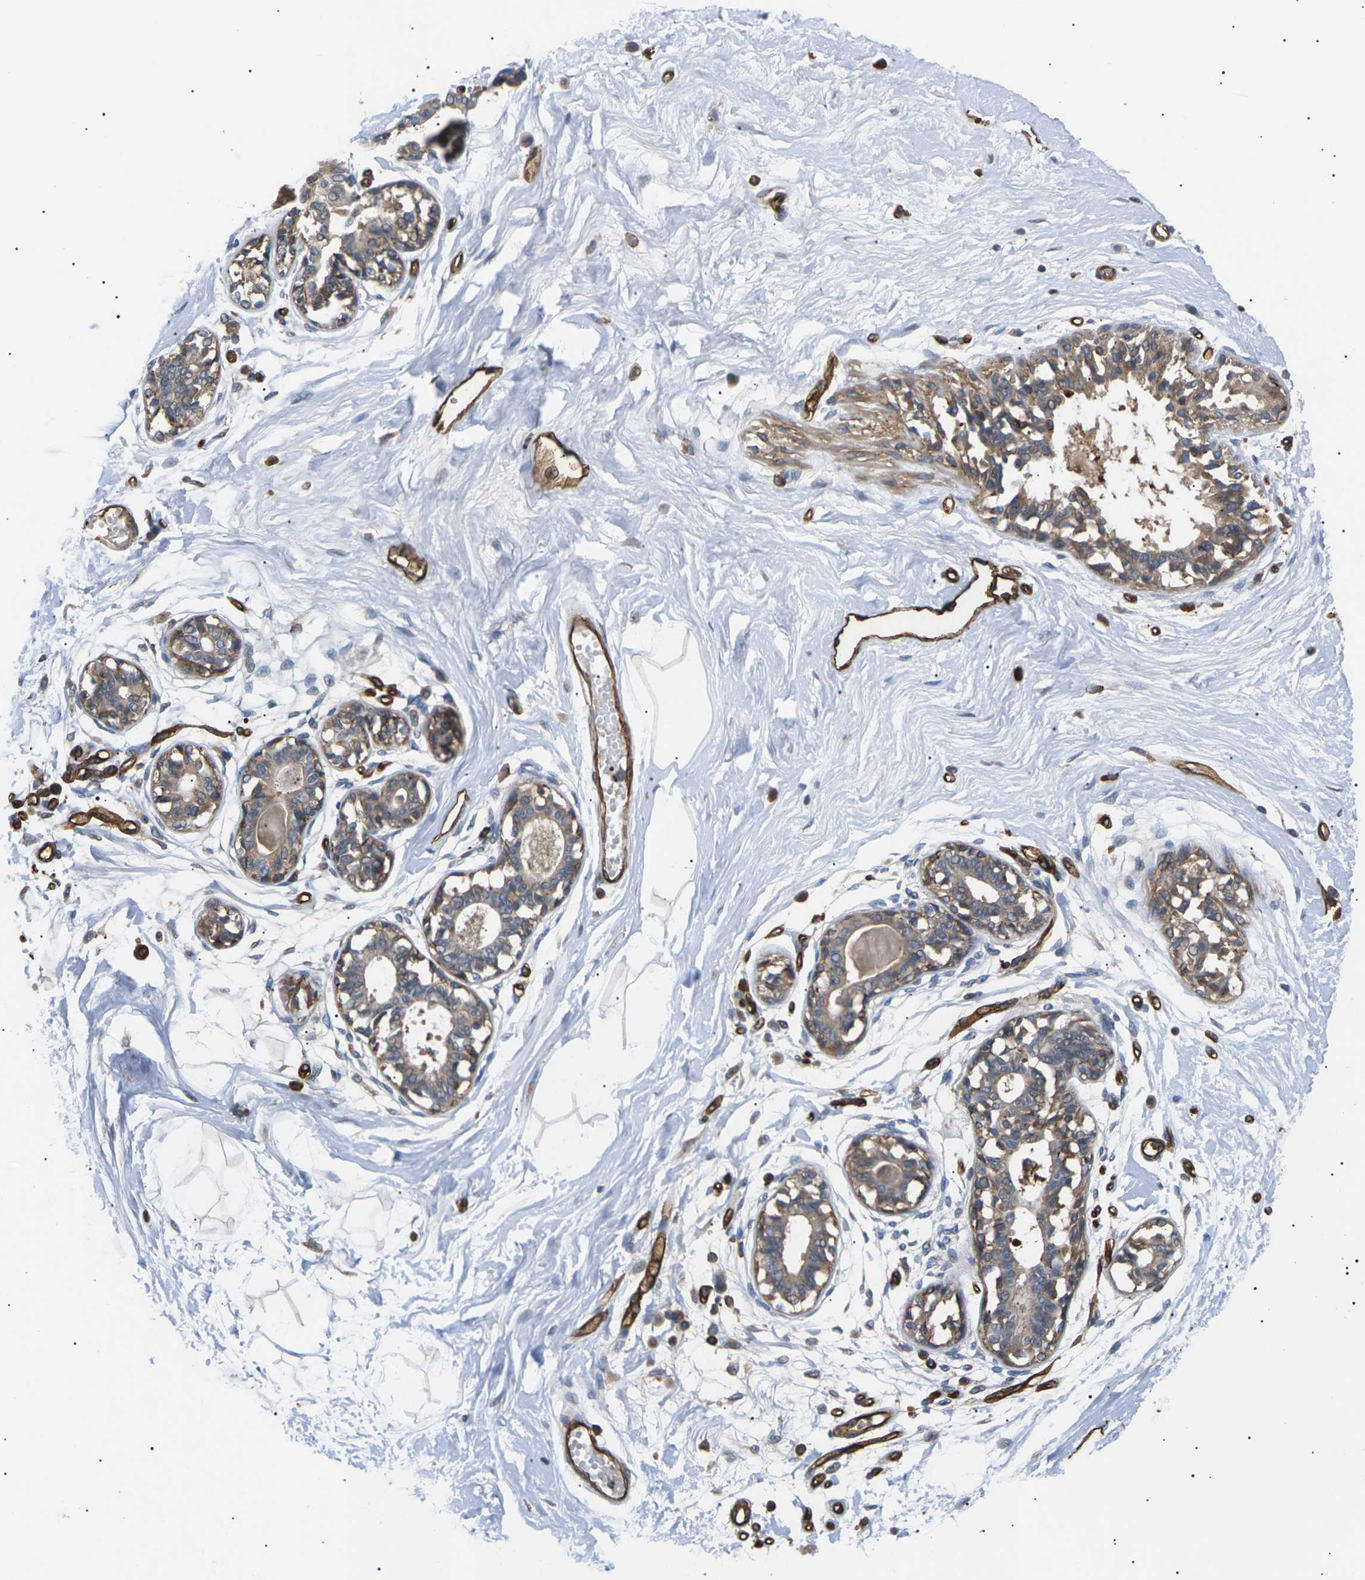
{"staining": {"intensity": "weak", "quantity": "25%-75%", "location": "cytoplasmic/membranous"}, "tissue": "breast", "cell_type": "Adipocytes", "image_type": "normal", "snomed": [{"axis": "morphology", "description": "Normal tissue, NOS"}, {"axis": "topography", "description": "Breast"}], "caption": "Protein positivity by immunohistochemistry (IHC) shows weak cytoplasmic/membranous staining in about 25%-75% of adipocytes in unremarkable breast.", "gene": "TMTC4", "patient": {"sex": "female", "age": 45}}